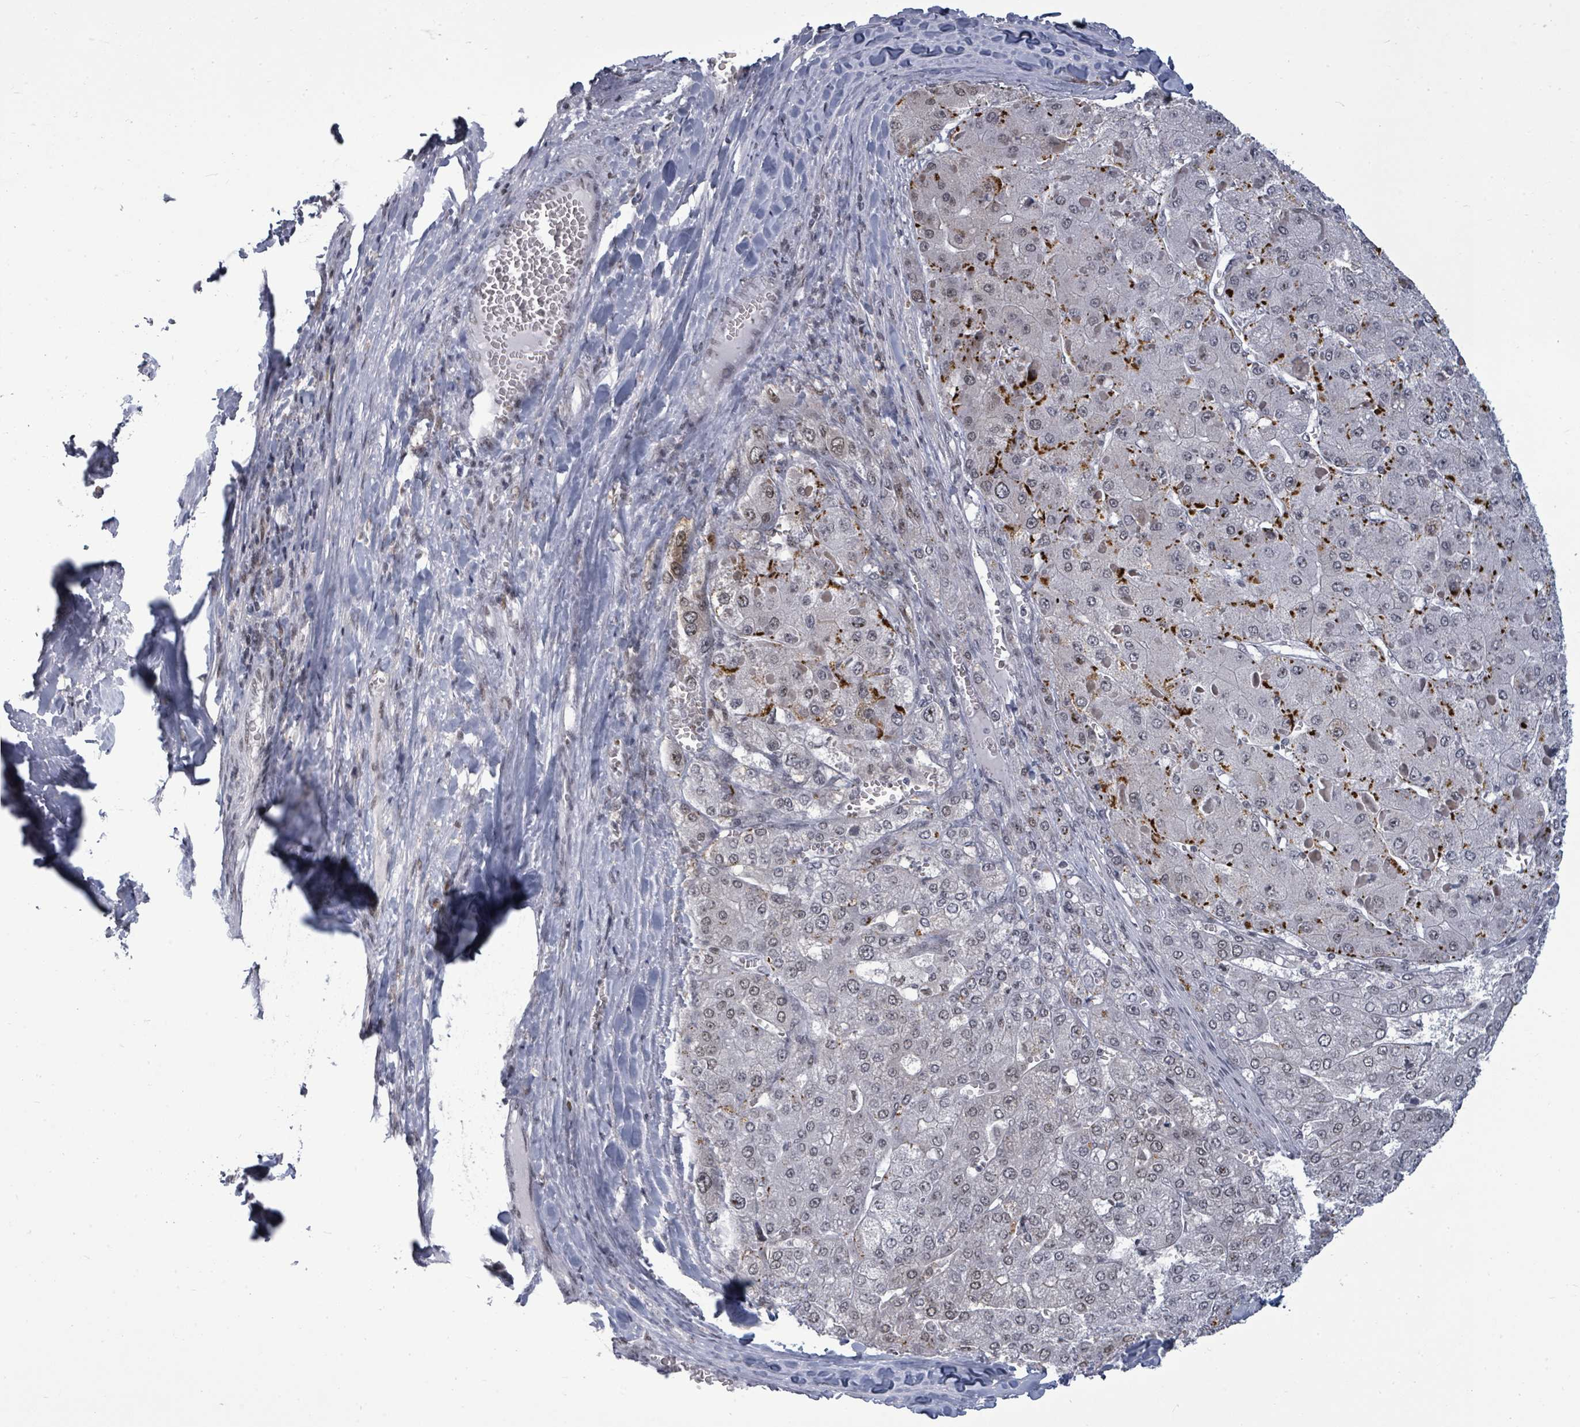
{"staining": {"intensity": "negative", "quantity": "none", "location": "none"}, "tissue": "liver cancer", "cell_type": "Tumor cells", "image_type": "cancer", "snomed": [{"axis": "morphology", "description": "Carcinoma, Hepatocellular, NOS"}, {"axis": "topography", "description": "Liver"}], "caption": "Human liver cancer stained for a protein using immunohistochemistry reveals no expression in tumor cells.", "gene": "ERCC5", "patient": {"sex": "female", "age": 73}}